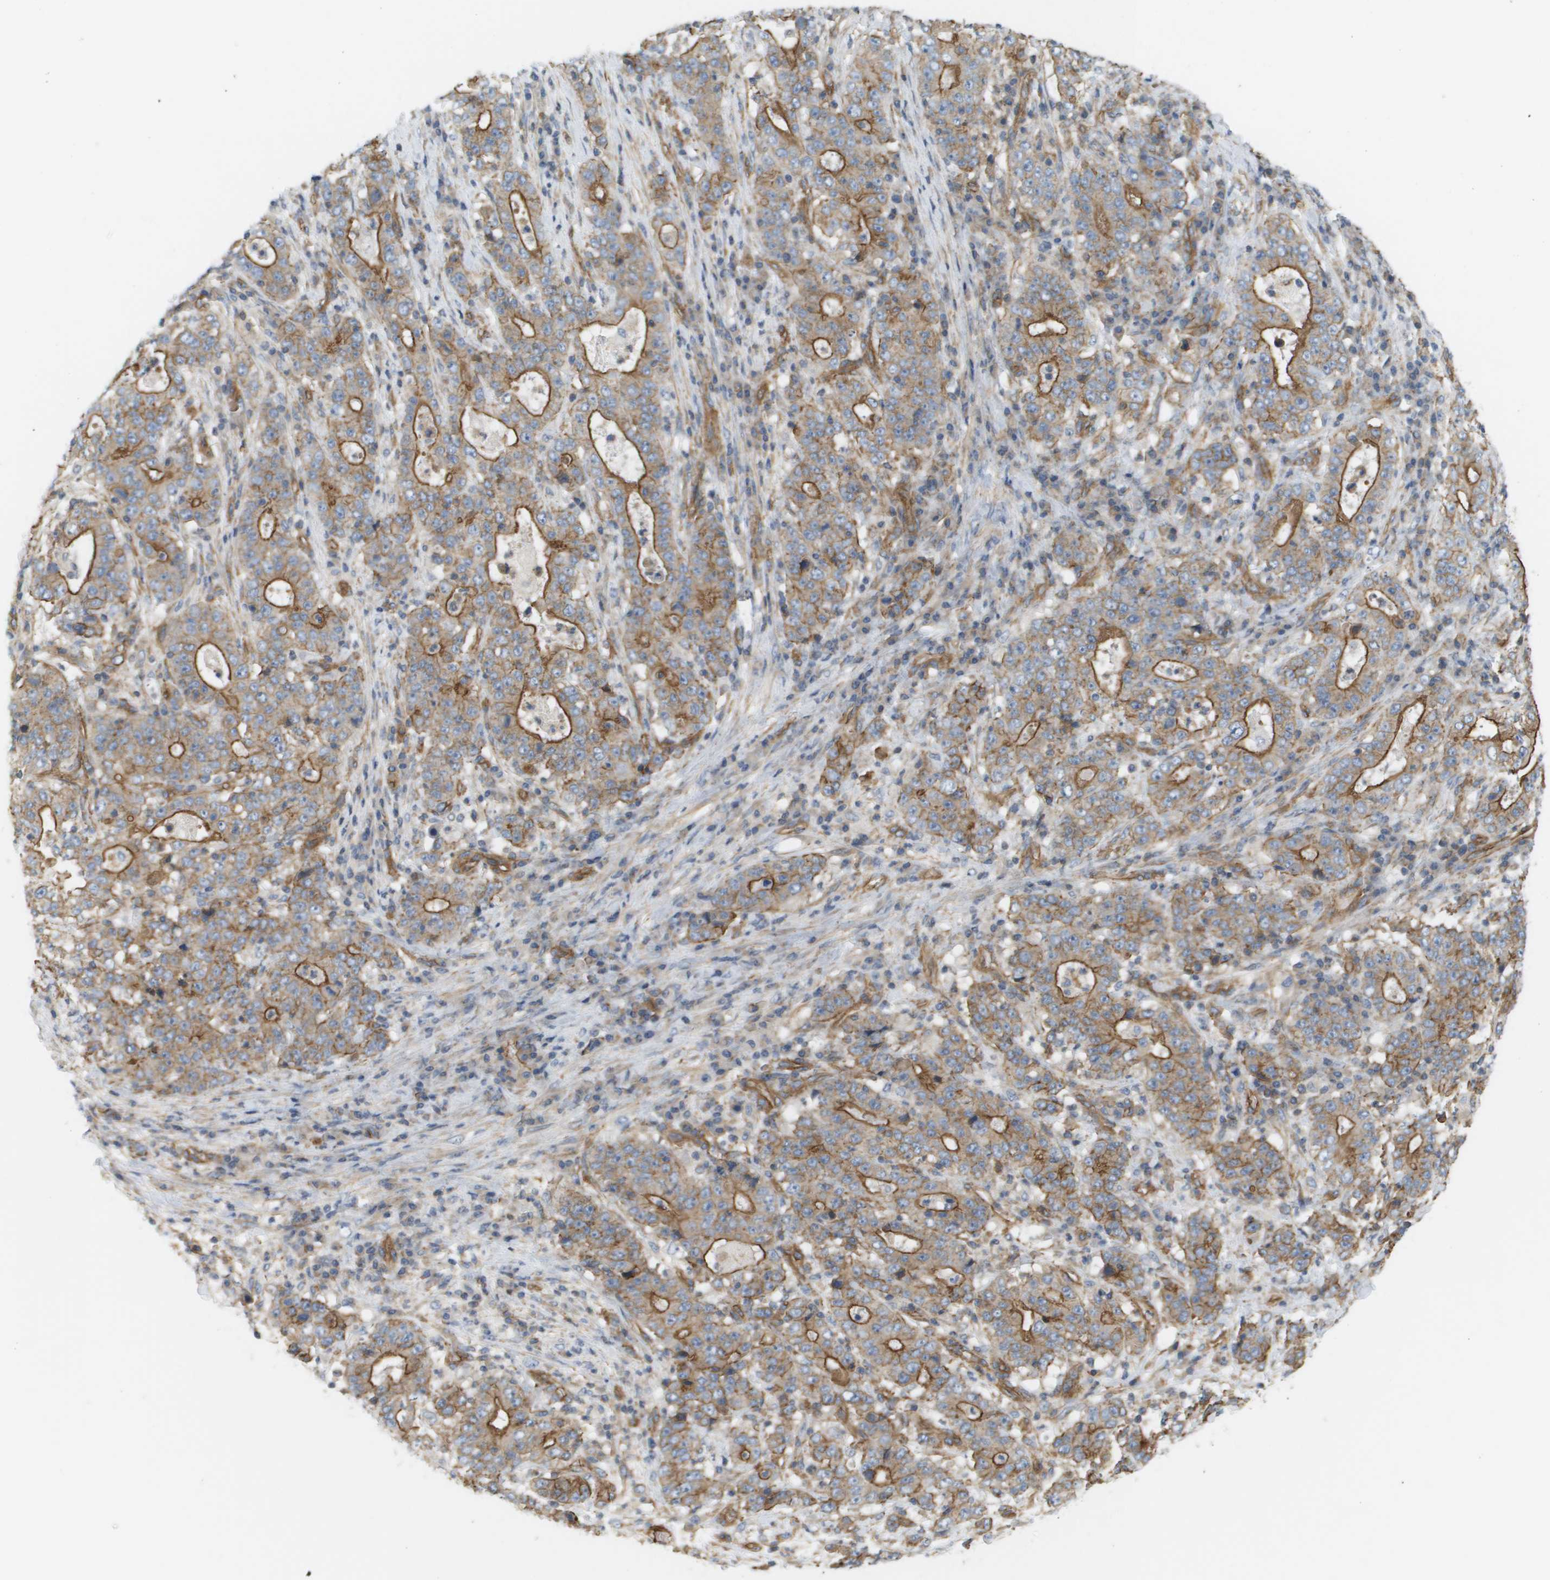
{"staining": {"intensity": "moderate", "quantity": ">75%", "location": "cytoplasmic/membranous"}, "tissue": "stomach cancer", "cell_type": "Tumor cells", "image_type": "cancer", "snomed": [{"axis": "morphology", "description": "Normal tissue, NOS"}, {"axis": "morphology", "description": "Adenocarcinoma, NOS"}, {"axis": "topography", "description": "Stomach, upper"}, {"axis": "topography", "description": "Stomach"}], "caption": "Human adenocarcinoma (stomach) stained with a protein marker exhibits moderate staining in tumor cells.", "gene": "SGMS2", "patient": {"sex": "male", "age": 59}}